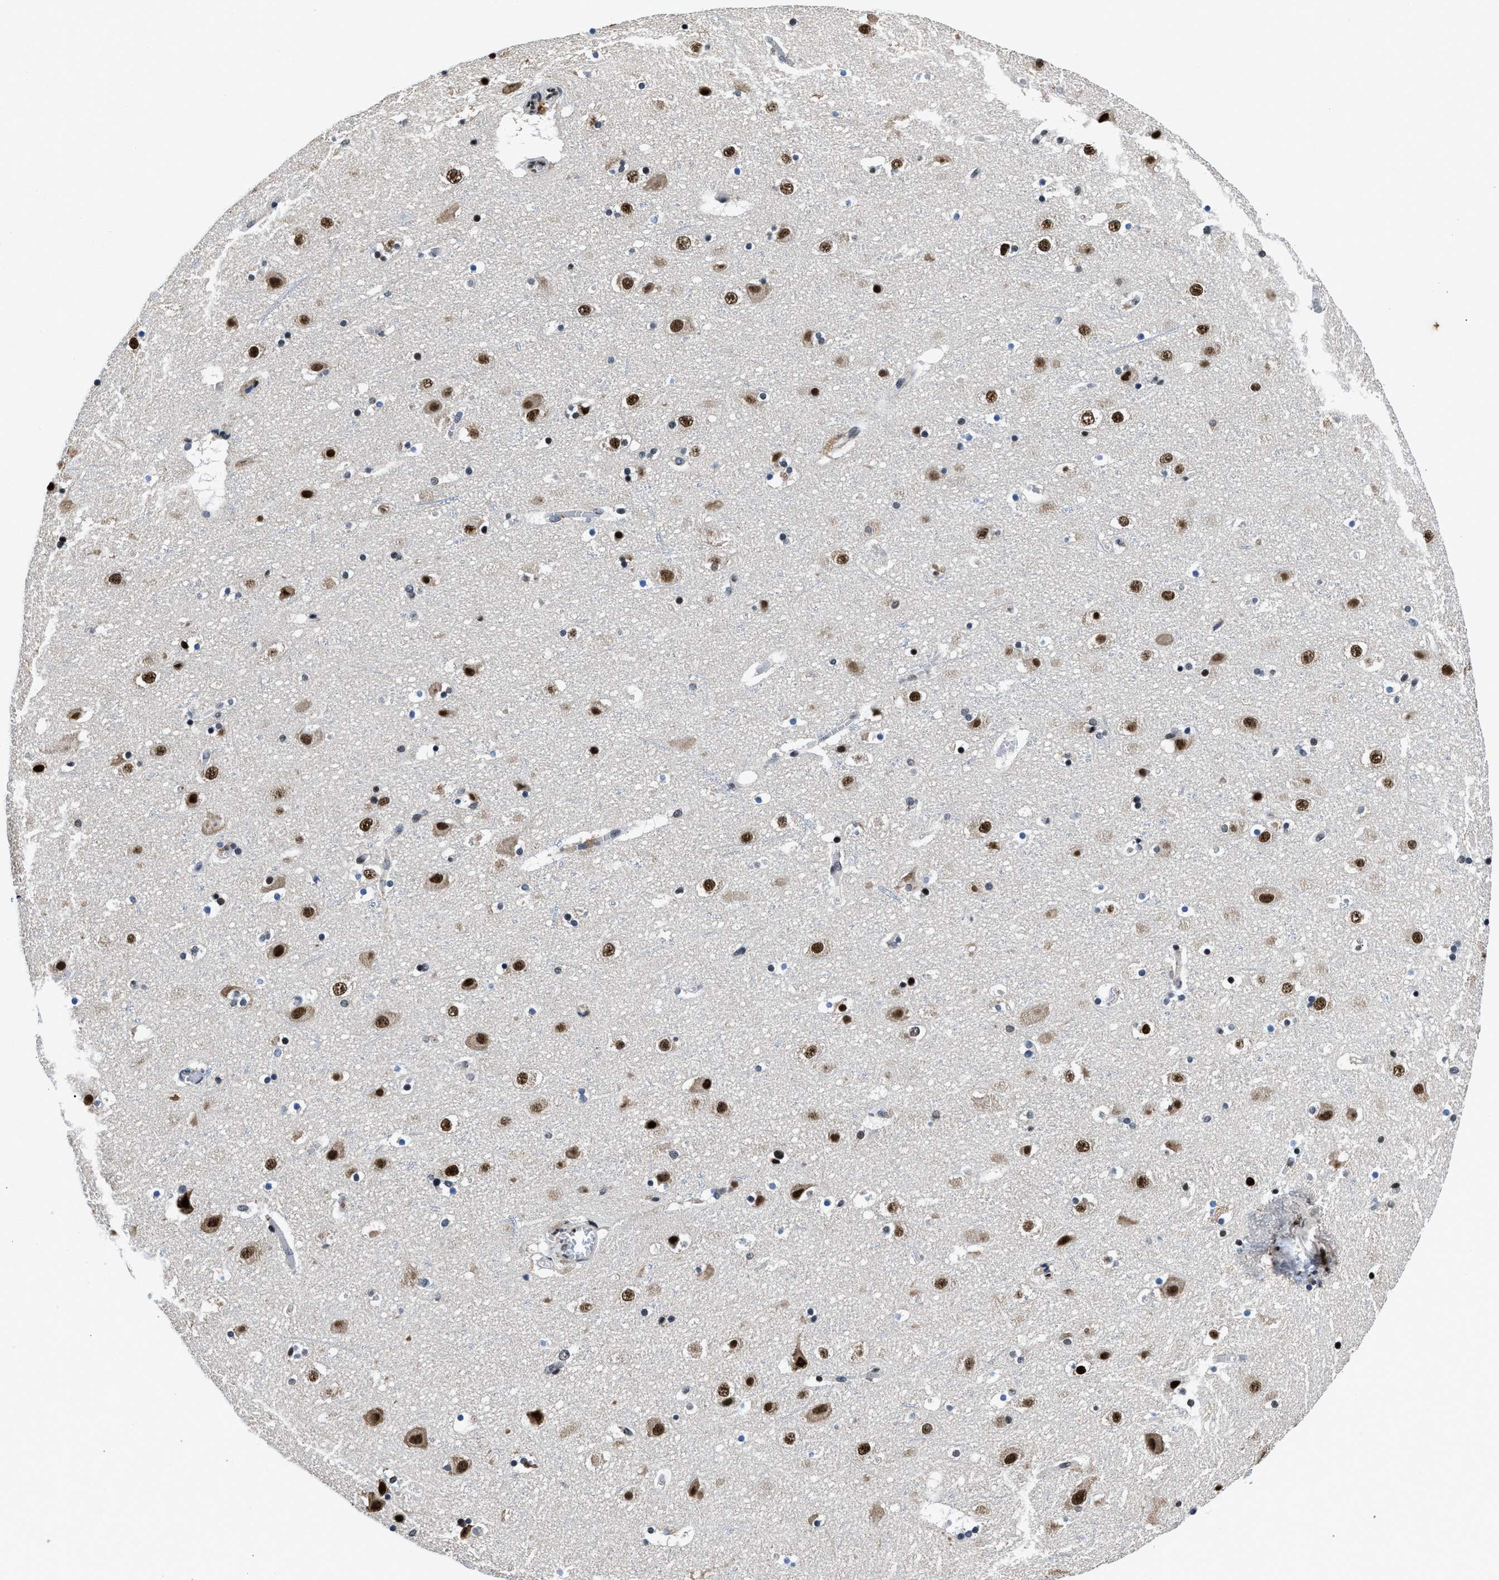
{"staining": {"intensity": "weak", "quantity": "25%-75%", "location": "nuclear"}, "tissue": "cerebral cortex", "cell_type": "Endothelial cells", "image_type": "normal", "snomed": [{"axis": "morphology", "description": "Normal tissue, NOS"}, {"axis": "topography", "description": "Cerebral cortex"}], "caption": "Unremarkable cerebral cortex displays weak nuclear staining in approximately 25%-75% of endothelial cells, visualized by immunohistochemistry.", "gene": "HNRNPF", "patient": {"sex": "male", "age": 45}}